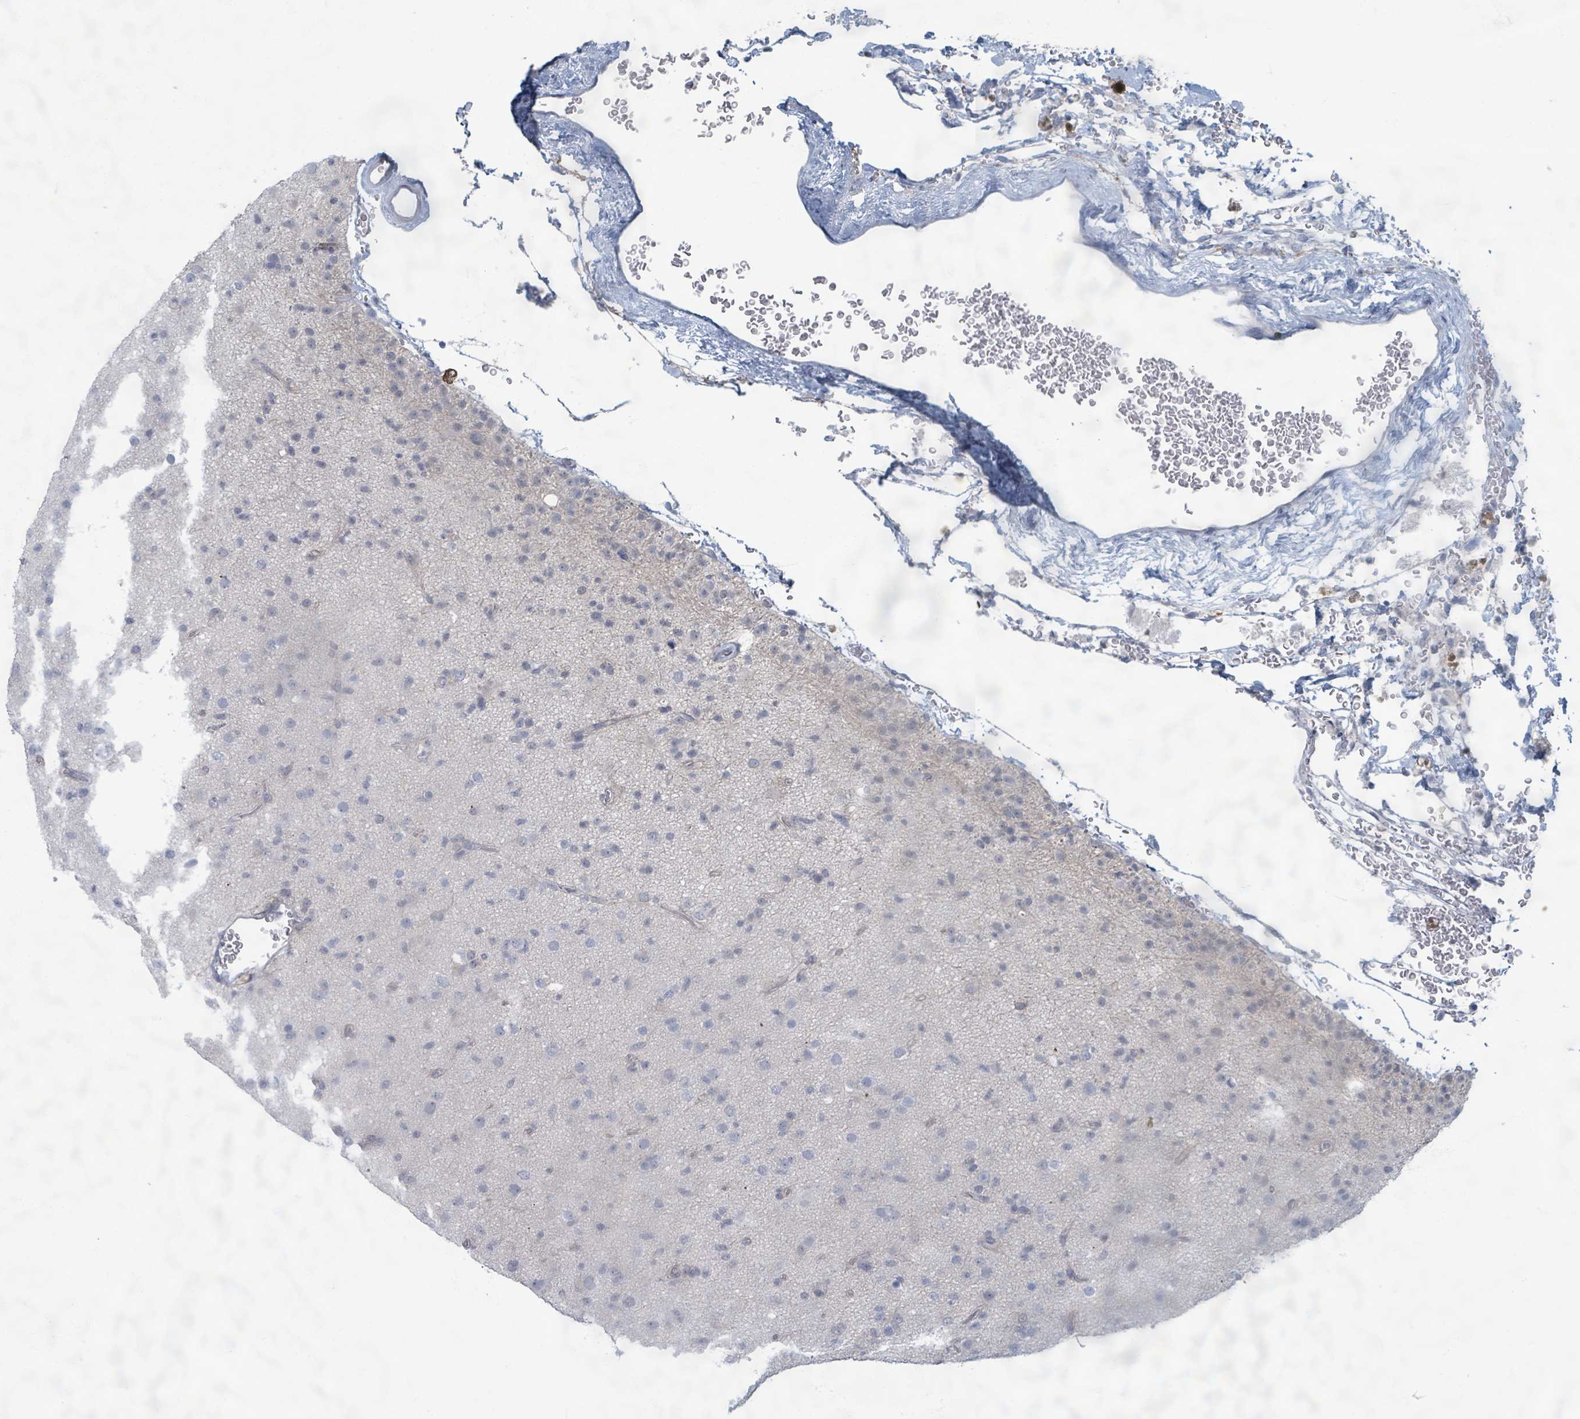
{"staining": {"intensity": "negative", "quantity": "none", "location": "none"}, "tissue": "glioma", "cell_type": "Tumor cells", "image_type": "cancer", "snomed": [{"axis": "morphology", "description": "Glioma, malignant, Low grade"}, {"axis": "topography", "description": "Brain"}], "caption": "Human glioma stained for a protein using immunohistochemistry (IHC) shows no expression in tumor cells.", "gene": "WNT11", "patient": {"sex": "male", "age": 65}}